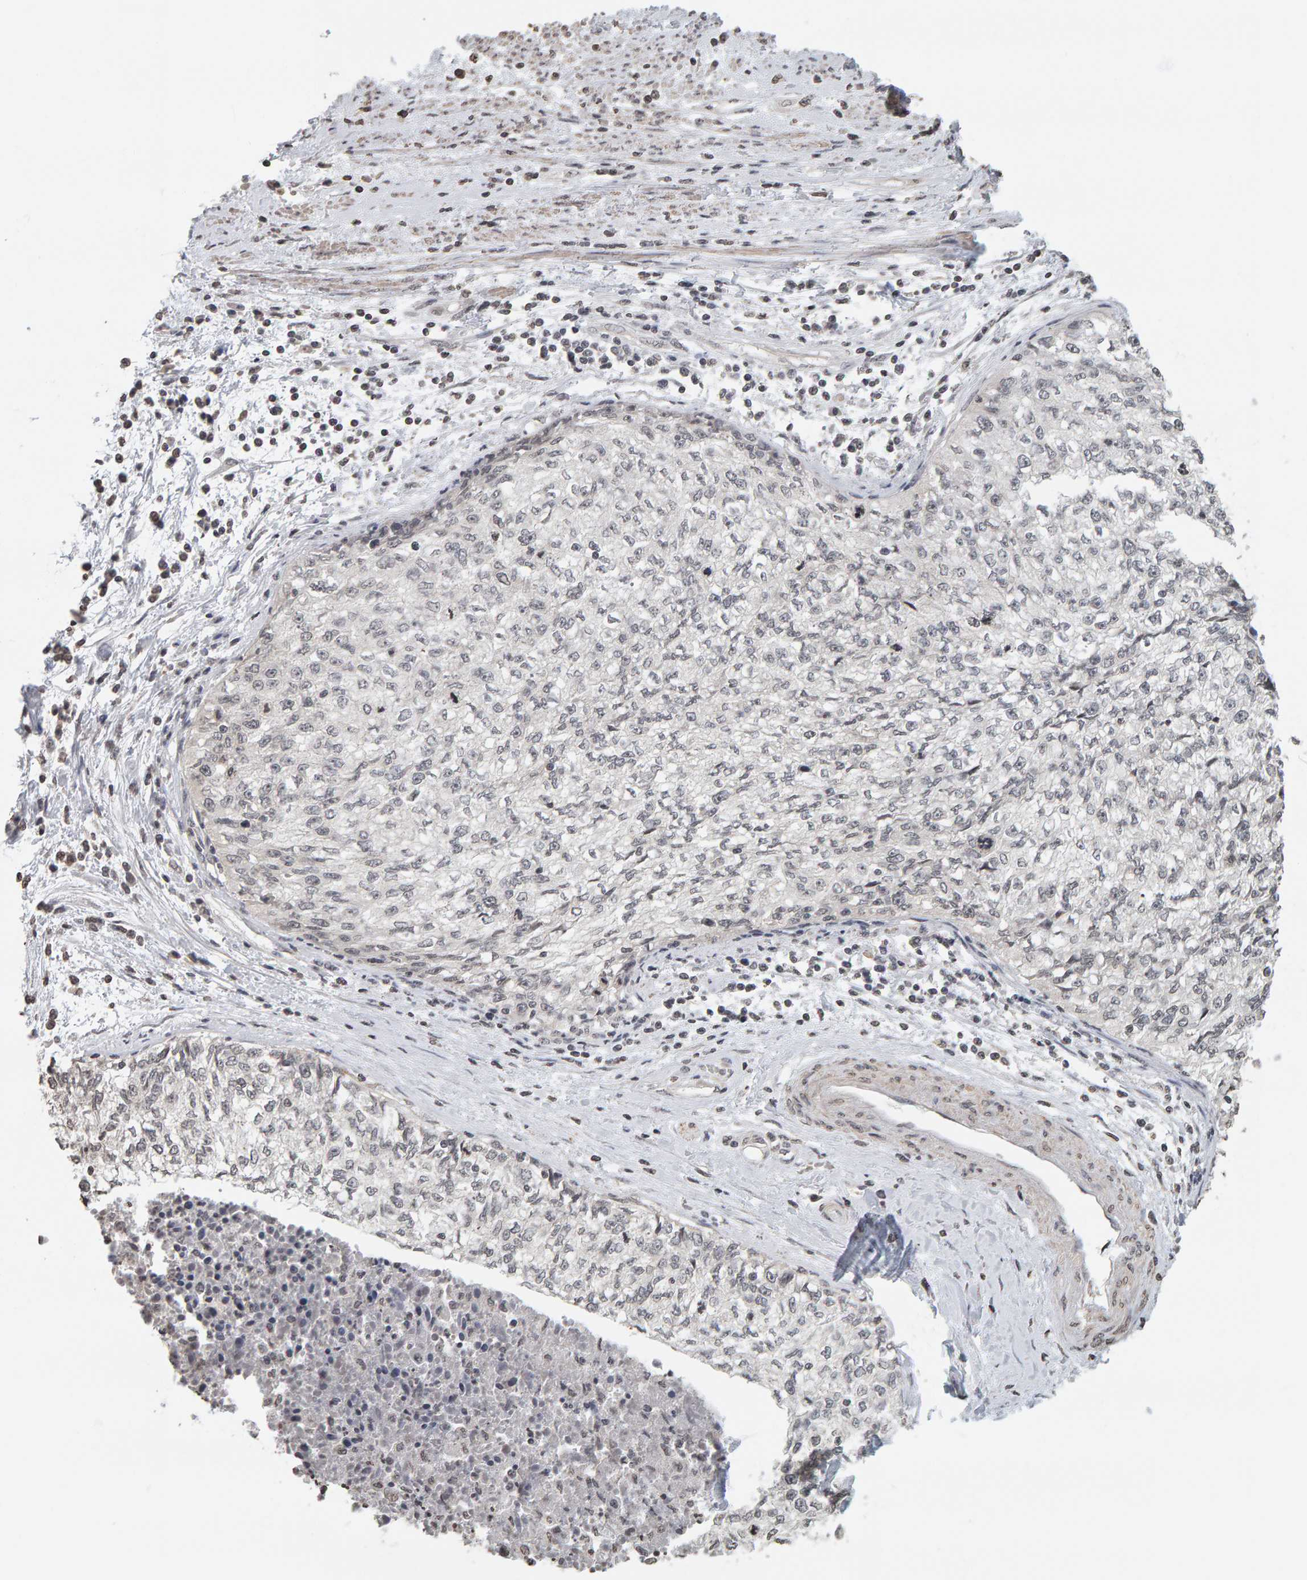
{"staining": {"intensity": "negative", "quantity": "none", "location": "none"}, "tissue": "cervical cancer", "cell_type": "Tumor cells", "image_type": "cancer", "snomed": [{"axis": "morphology", "description": "Squamous cell carcinoma, NOS"}, {"axis": "topography", "description": "Cervix"}], "caption": "Immunohistochemical staining of human squamous cell carcinoma (cervical) shows no significant positivity in tumor cells.", "gene": "AFF4", "patient": {"sex": "female", "age": 57}}